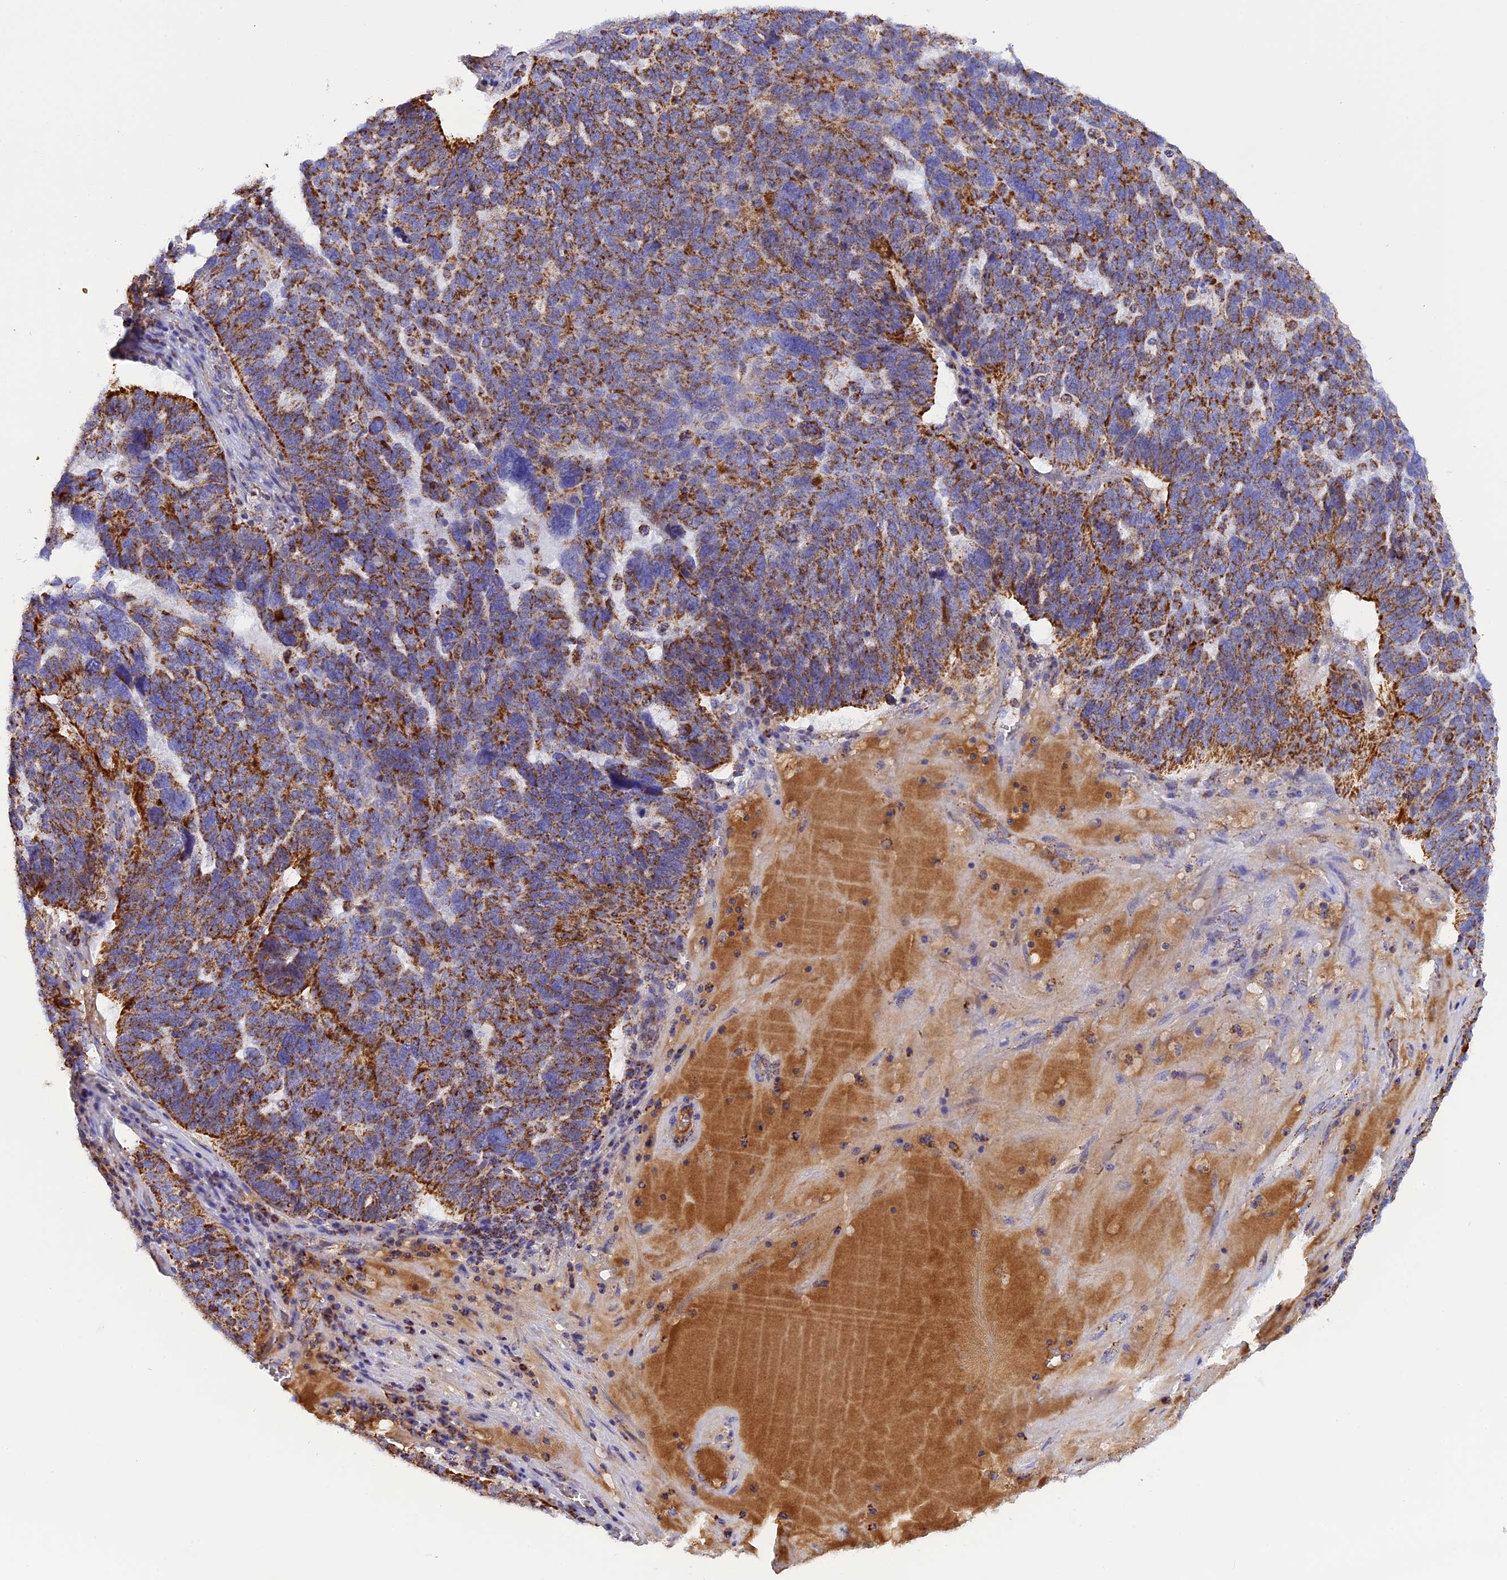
{"staining": {"intensity": "strong", "quantity": ">75%", "location": "cytoplasmic/membranous"}, "tissue": "ovarian cancer", "cell_type": "Tumor cells", "image_type": "cancer", "snomed": [{"axis": "morphology", "description": "Cystadenocarcinoma, serous, NOS"}, {"axis": "topography", "description": "Ovary"}], "caption": "IHC staining of ovarian serous cystadenocarcinoma, which reveals high levels of strong cytoplasmic/membranous expression in approximately >75% of tumor cells indicating strong cytoplasmic/membranous protein positivity. The staining was performed using DAB (3,3'-diaminobenzidine) (brown) for protein detection and nuclei were counterstained in hematoxylin (blue).", "gene": "KCNG1", "patient": {"sex": "female", "age": 59}}